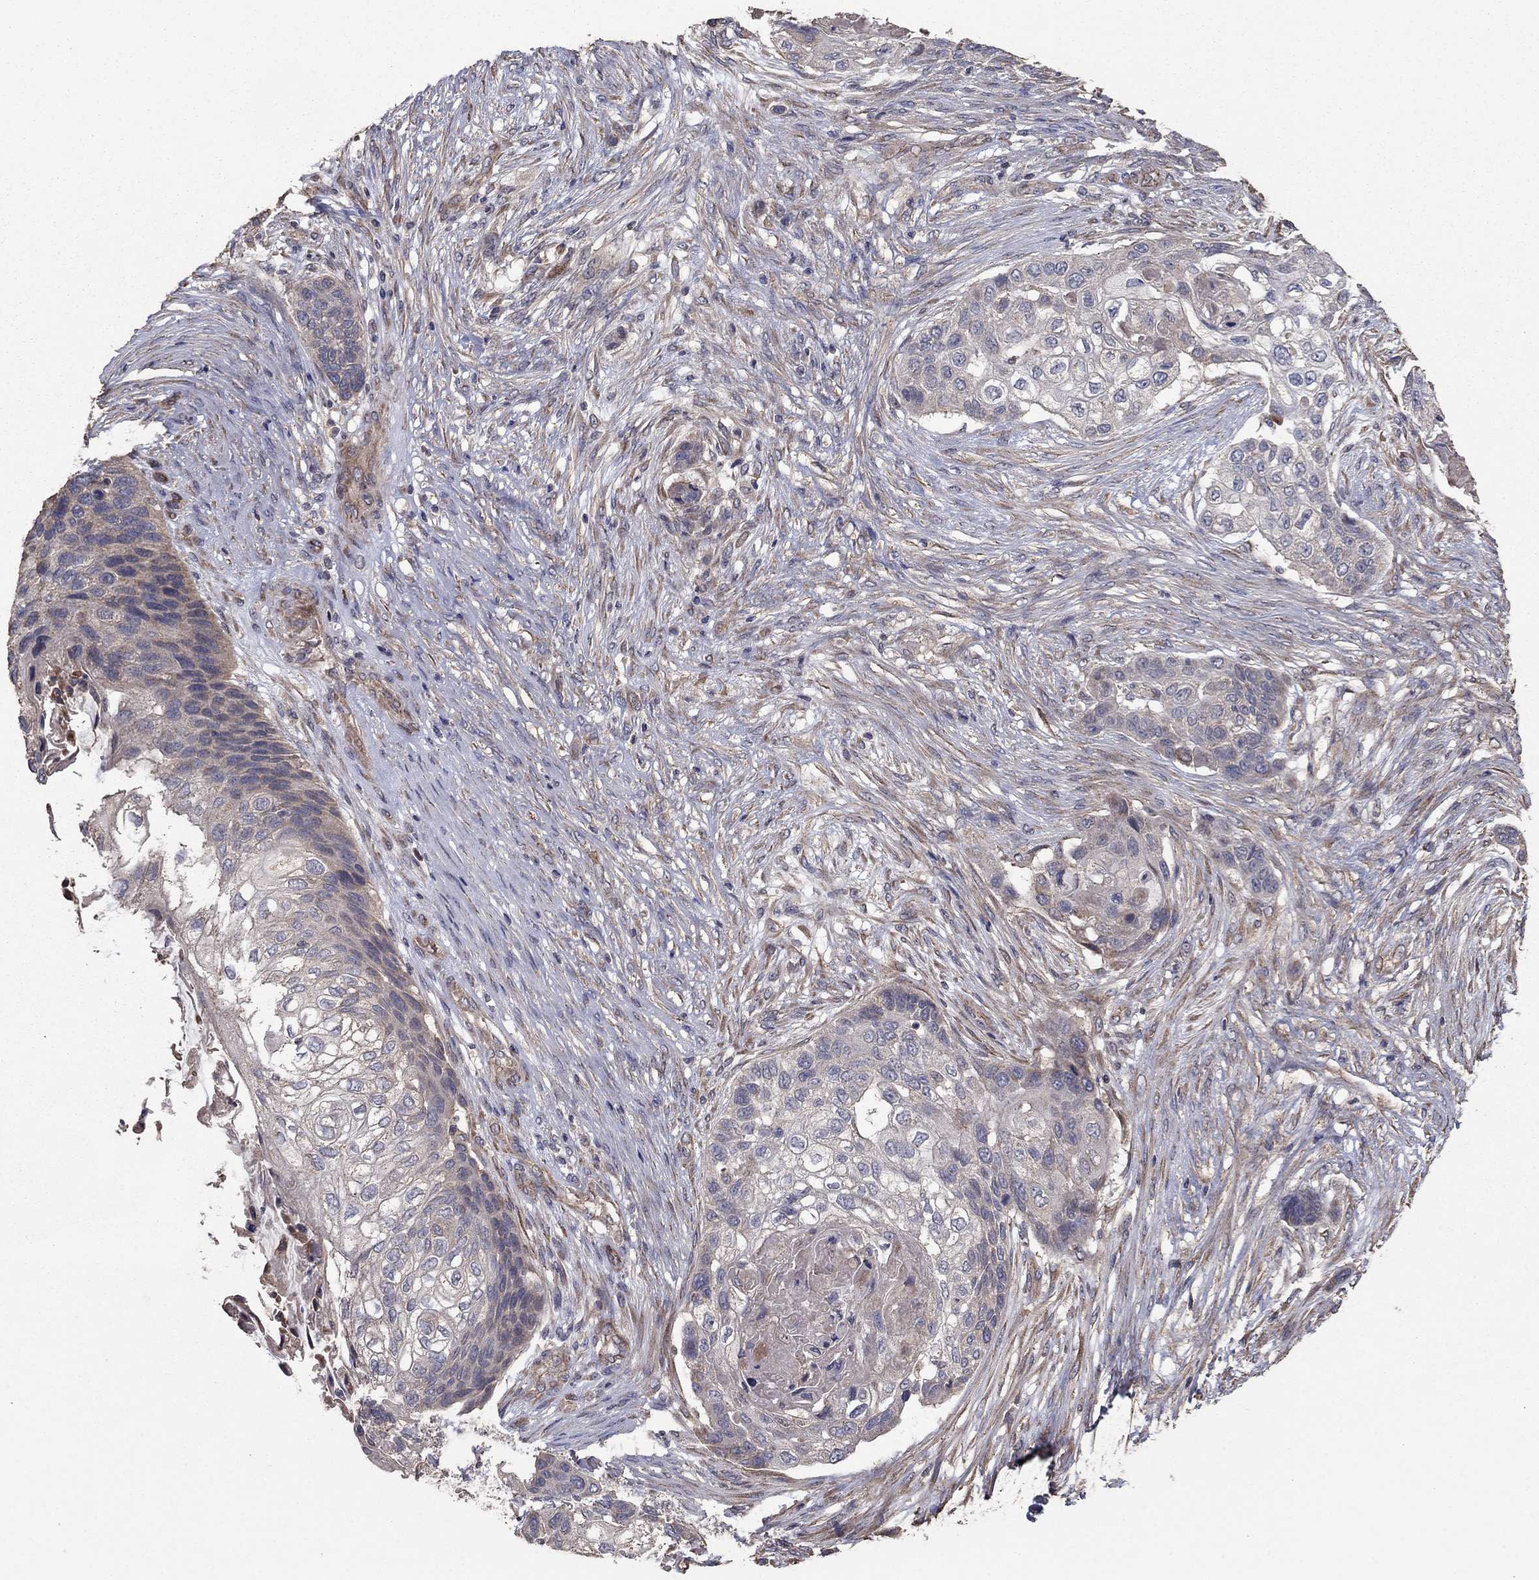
{"staining": {"intensity": "negative", "quantity": "none", "location": "none"}, "tissue": "lung cancer", "cell_type": "Tumor cells", "image_type": "cancer", "snomed": [{"axis": "morphology", "description": "Squamous cell carcinoma, NOS"}, {"axis": "topography", "description": "Lung"}], "caption": "Tumor cells show no significant expression in lung cancer.", "gene": "FLT4", "patient": {"sex": "male", "age": 69}}